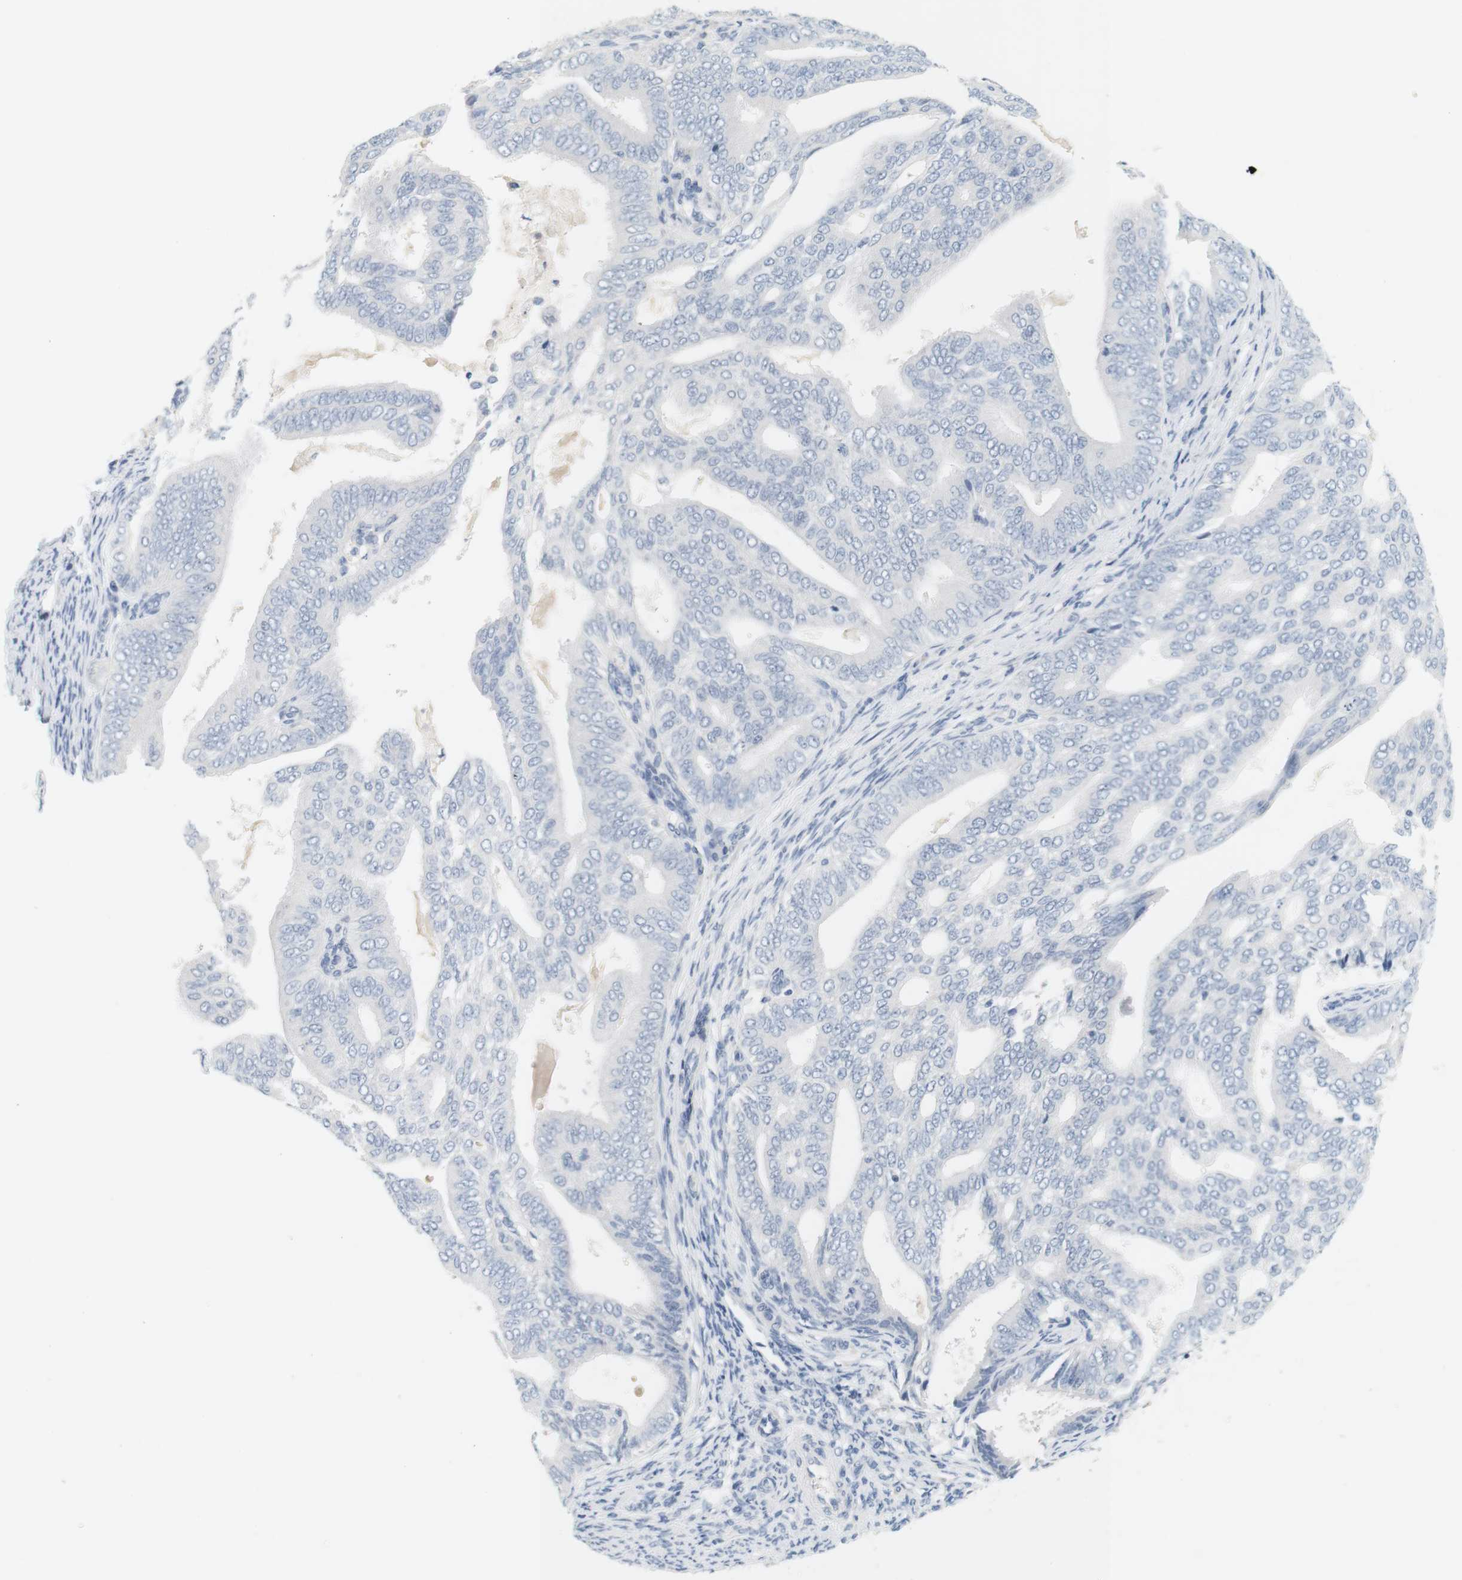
{"staining": {"intensity": "negative", "quantity": "none", "location": "none"}, "tissue": "endometrial cancer", "cell_type": "Tumor cells", "image_type": "cancer", "snomed": [{"axis": "morphology", "description": "Adenocarcinoma, NOS"}, {"axis": "topography", "description": "Endometrium"}], "caption": "IHC of human endometrial cancer (adenocarcinoma) exhibits no positivity in tumor cells.", "gene": "OPRM1", "patient": {"sex": "female", "age": 58}}